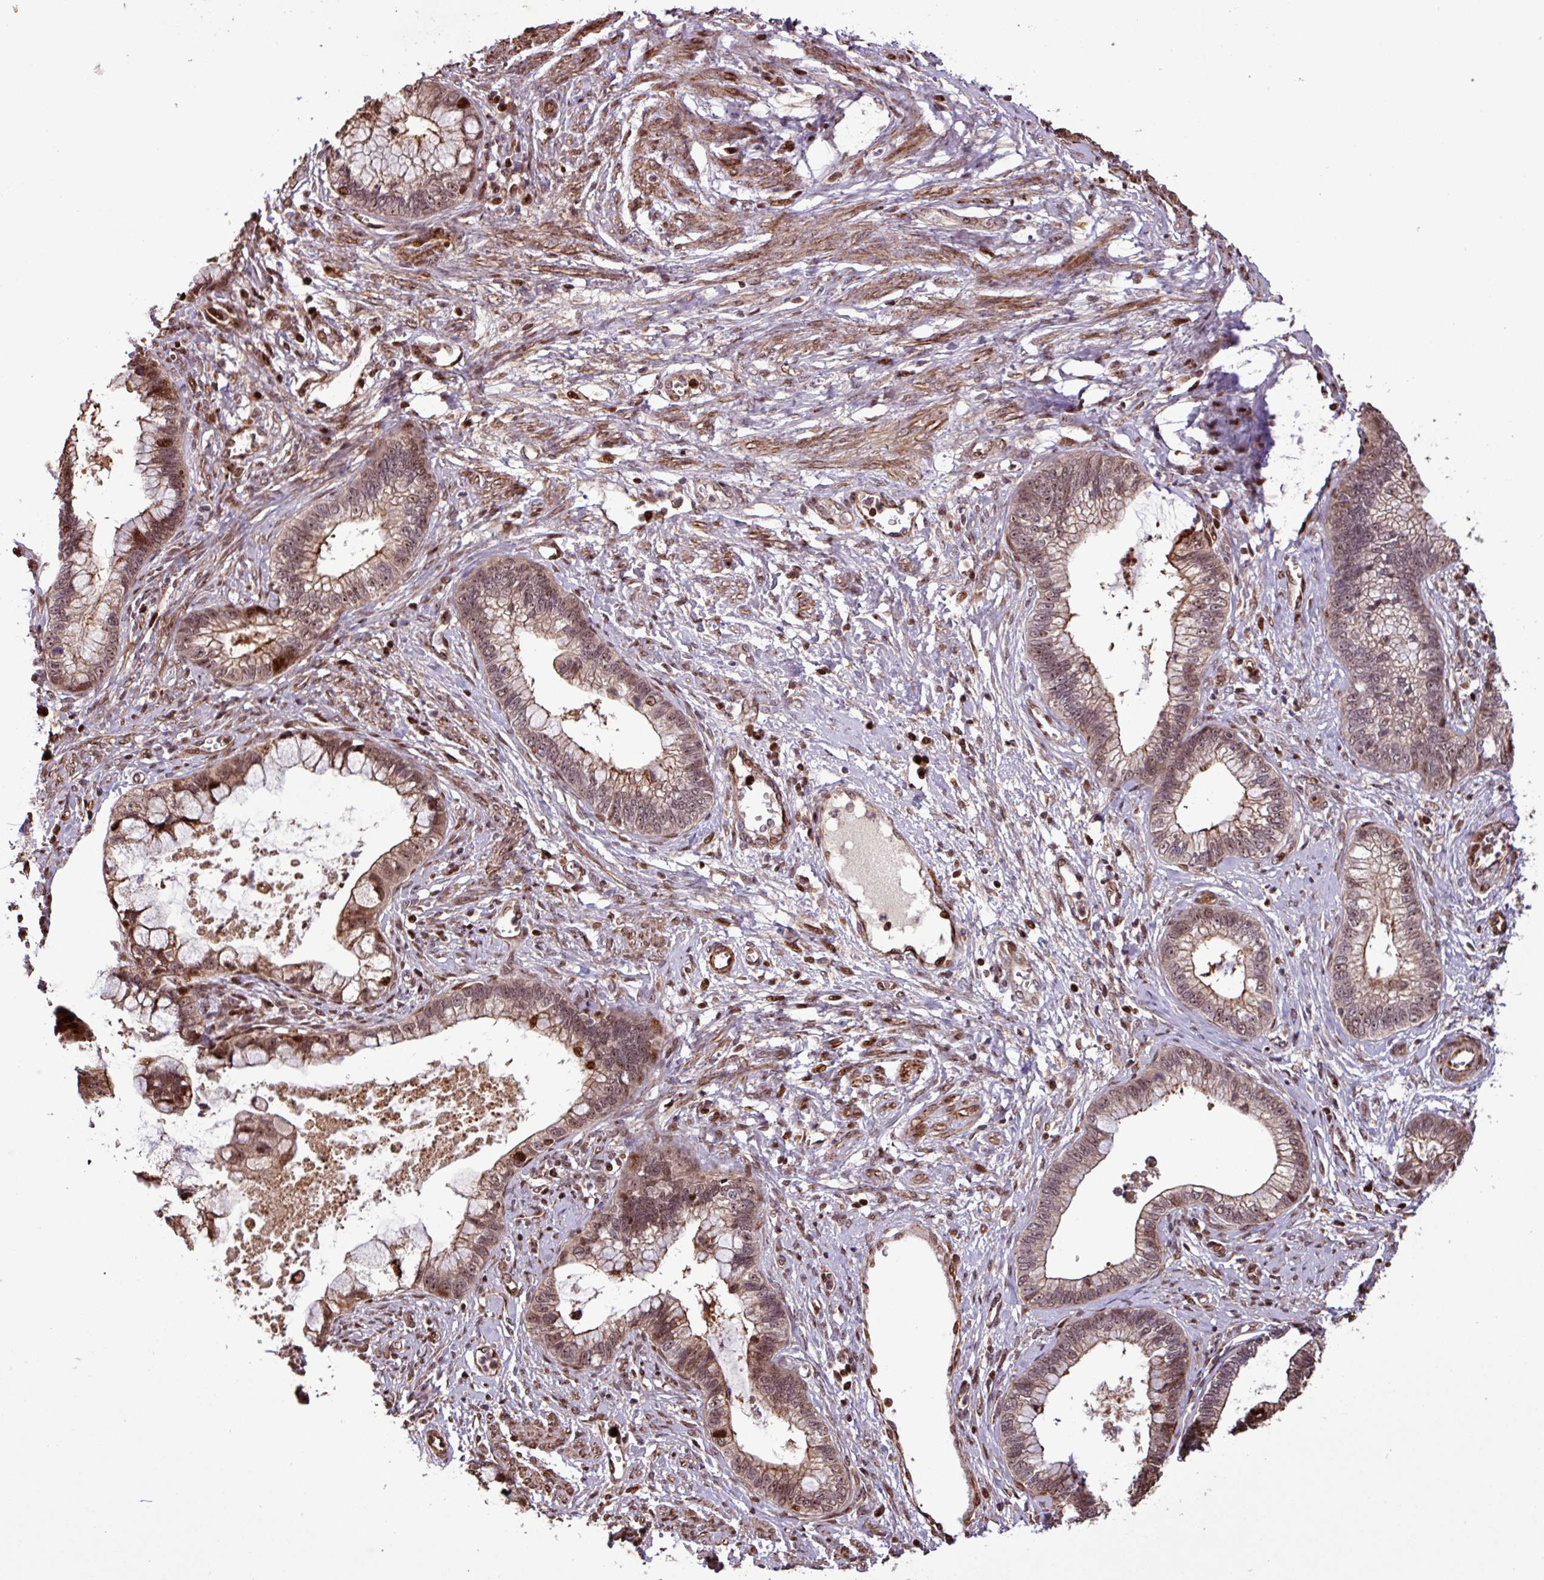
{"staining": {"intensity": "moderate", "quantity": "25%-75%", "location": "nuclear"}, "tissue": "cervical cancer", "cell_type": "Tumor cells", "image_type": "cancer", "snomed": [{"axis": "morphology", "description": "Adenocarcinoma, NOS"}, {"axis": "topography", "description": "Cervix"}], "caption": "Cervical cancer (adenocarcinoma) stained with a protein marker displays moderate staining in tumor cells.", "gene": "SLC22A24", "patient": {"sex": "female", "age": 44}}